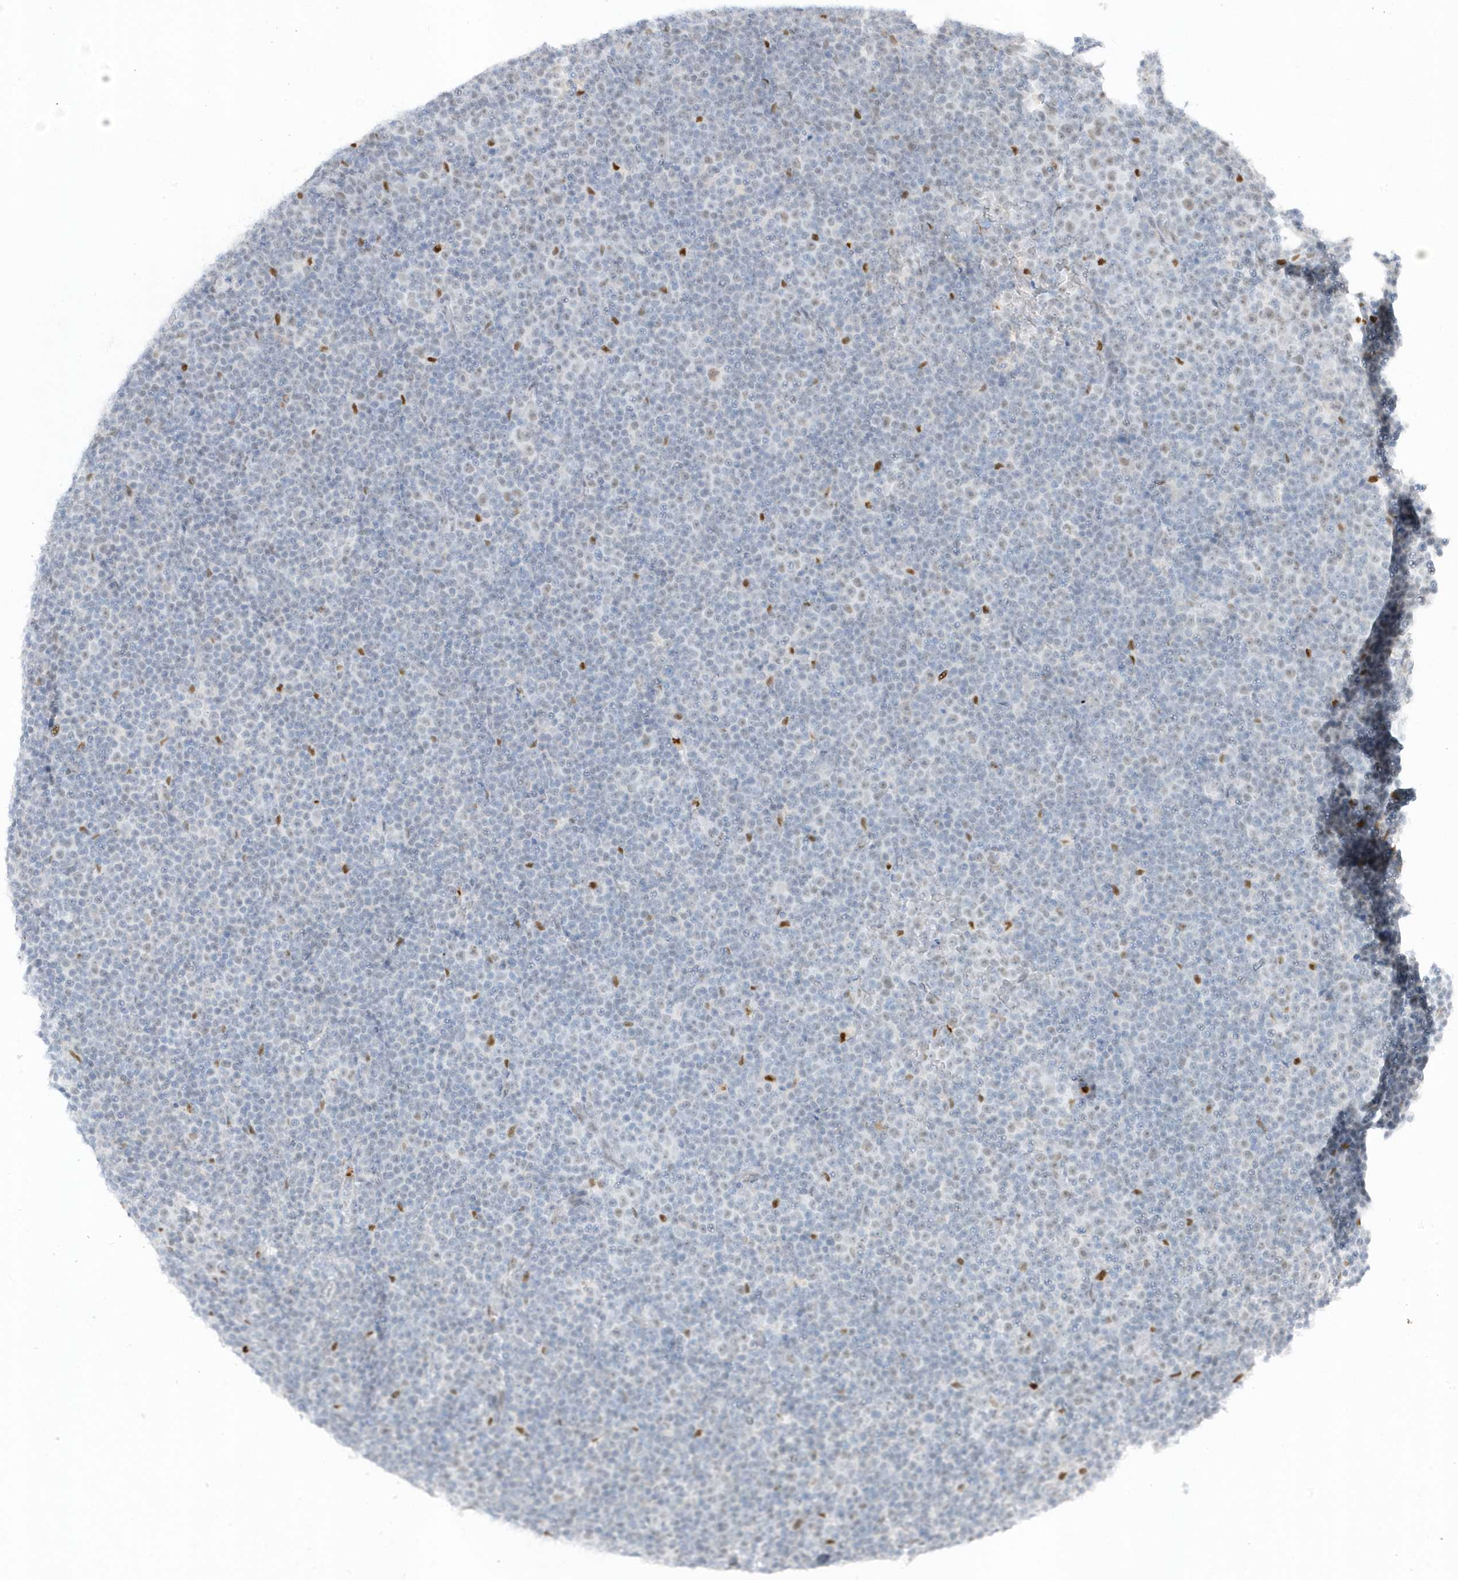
{"staining": {"intensity": "negative", "quantity": "none", "location": "none"}, "tissue": "lymphoma", "cell_type": "Tumor cells", "image_type": "cancer", "snomed": [{"axis": "morphology", "description": "Malignant lymphoma, non-Hodgkin's type, Low grade"}, {"axis": "topography", "description": "Lymph node"}], "caption": "High magnification brightfield microscopy of lymphoma stained with DAB (brown) and counterstained with hematoxylin (blue): tumor cells show no significant staining. (Stains: DAB (3,3'-diaminobenzidine) immunohistochemistry (IHC) with hematoxylin counter stain, Microscopy: brightfield microscopy at high magnification).", "gene": "SMIM34", "patient": {"sex": "female", "age": 67}}